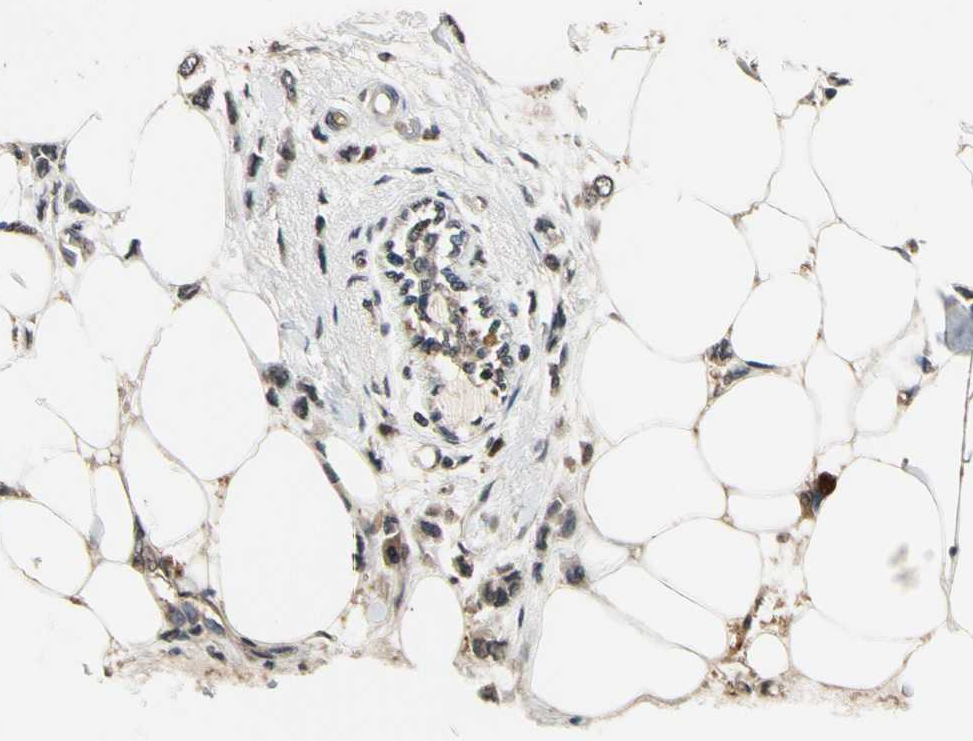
{"staining": {"intensity": "weak", "quantity": "25%-75%", "location": "cytoplasmic/membranous"}, "tissue": "breast cancer", "cell_type": "Tumor cells", "image_type": "cancer", "snomed": [{"axis": "morphology", "description": "Lobular carcinoma"}, {"axis": "topography", "description": "Breast"}], "caption": "Weak cytoplasmic/membranous protein expression is identified in about 25%-75% of tumor cells in breast lobular carcinoma. (IHC, brightfield microscopy, high magnification).", "gene": "GCLC", "patient": {"sex": "female", "age": 51}}